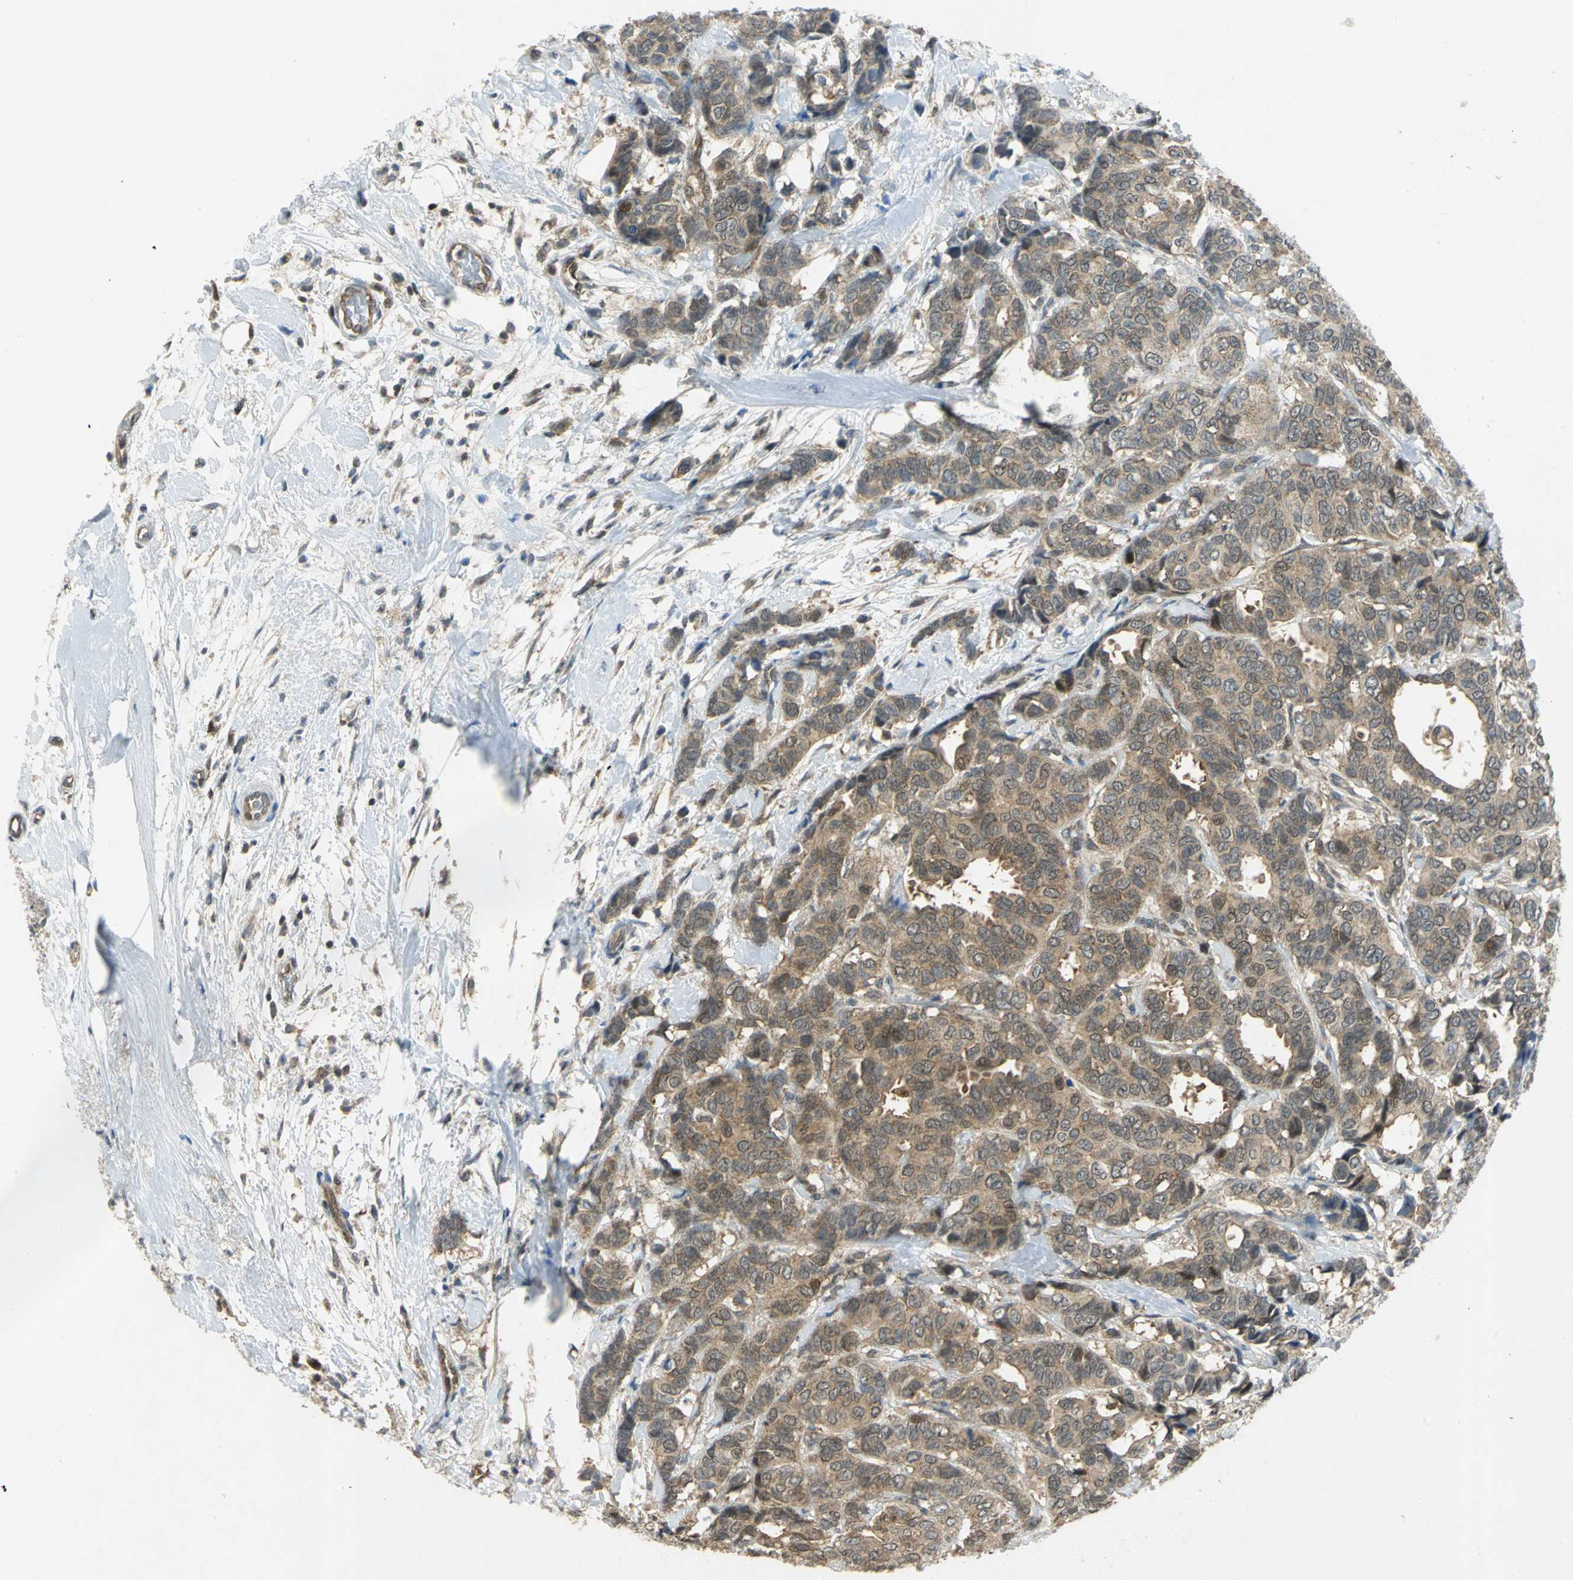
{"staining": {"intensity": "moderate", "quantity": ">75%", "location": "cytoplasmic/membranous"}, "tissue": "breast cancer", "cell_type": "Tumor cells", "image_type": "cancer", "snomed": [{"axis": "morphology", "description": "Duct carcinoma"}, {"axis": "topography", "description": "Breast"}], "caption": "There is medium levels of moderate cytoplasmic/membranous staining in tumor cells of breast invasive ductal carcinoma, as demonstrated by immunohistochemical staining (brown color).", "gene": "PPIA", "patient": {"sex": "female", "age": 87}}